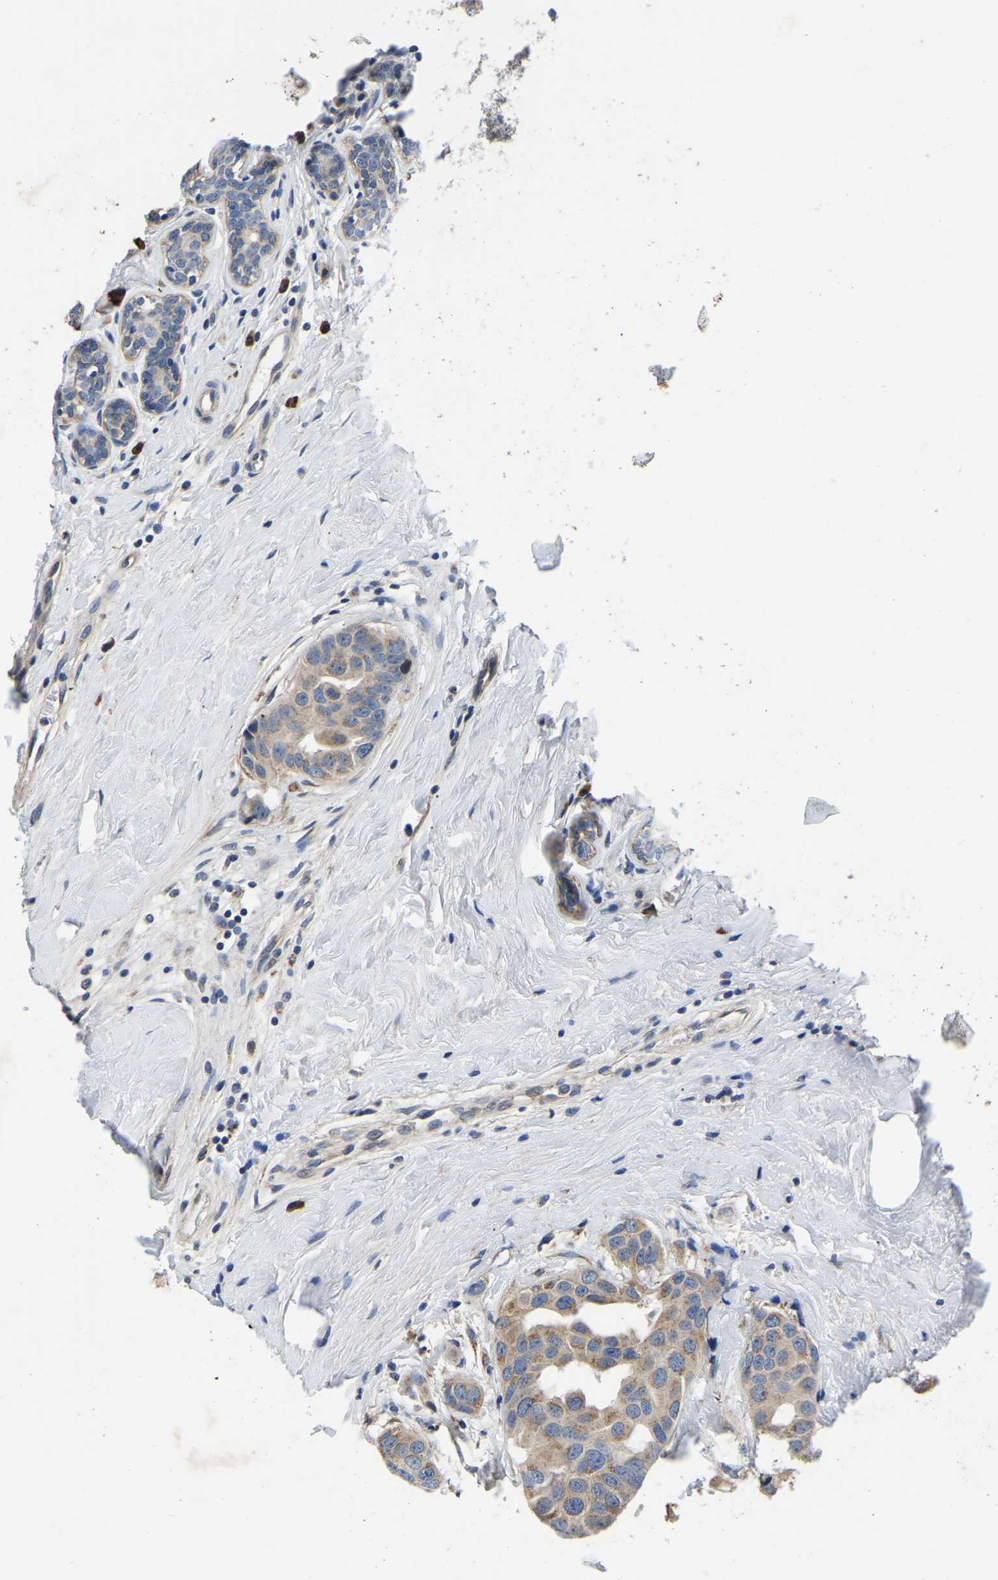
{"staining": {"intensity": "weak", "quantity": ">75%", "location": "cytoplasmic/membranous"}, "tissue": "breast cancer", "cell_type": "Tumor cells", "image_type": "cancer", "snomed": [{"axis": "morphology", "description": "Normal tissue, NOS"}, {"axis": "morphology", "description": "Duct carcinoma"}, {"axis": "topography", "description": "Breast"}], "caption": "Protein expression analysis of human breast cancer (intraductal carcinoma) reveals weak cytoplasmic/membranous positivity in approximately >75% of tumor cells.", "gene": "PDLIM7", "patient": {"sex": "female", "age": 39}}